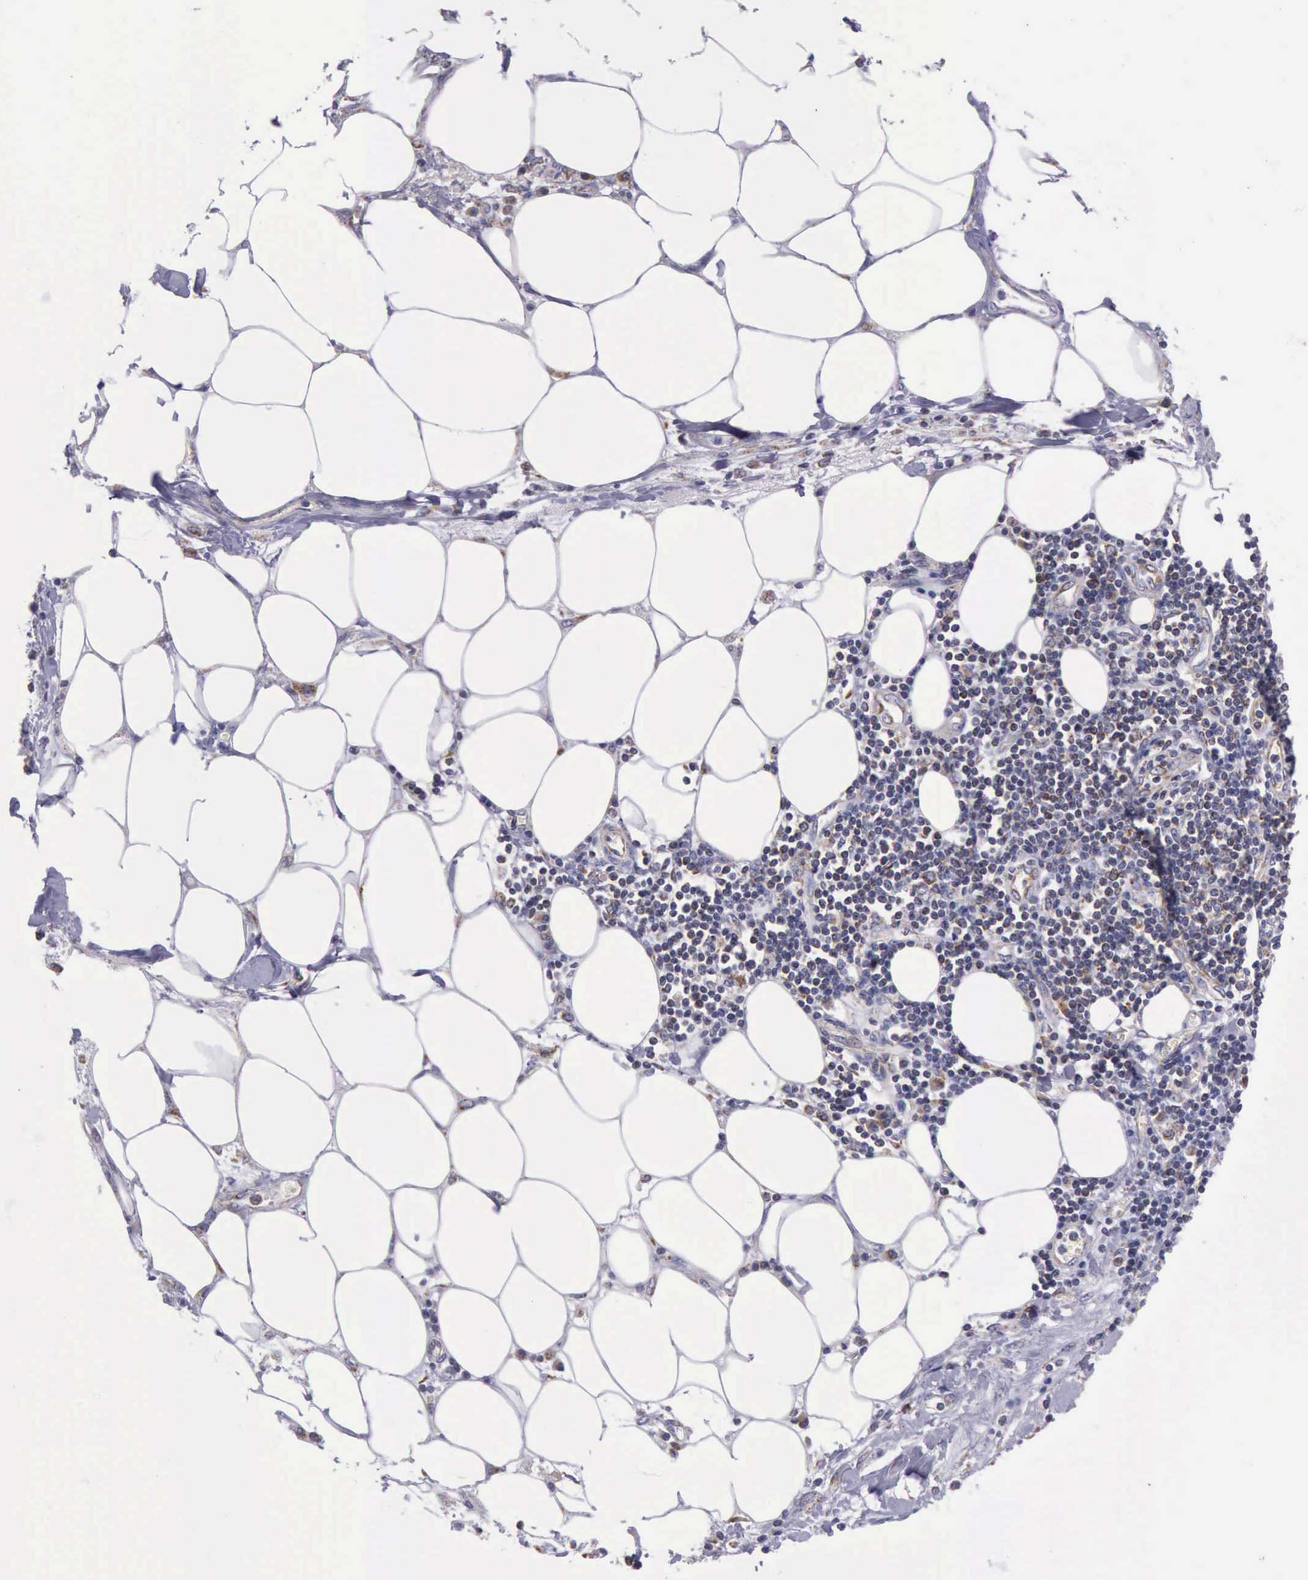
{"staining": {"intensity": "weak", "quantity": ">75%", "location": "cytoplasmic/membranous"}, "tissue": "pancreatic cancer", "cell_type": "Tumor cells", "image_type": "cancer", "snomed": [{"axis": "morphology", "description": "Adenocarcinoma, NOS"}, {"axis": "topography", "description": "Pancreas"}, {"axis": "topography", "description": "Stomach, upper"}], "caption": "High-magnification brightfield microscopy of adenocarcinoma (pancreatic) stained with DAB (3,3'-diaminobenzidine) (brown) and counterstained with hematoxylin (blue). tumor cells exhibit weak cytoplasmic/membranous staining is present in approximately>75% of cells.", "gene": "TXN2", "patient": {"sex": "male", "age": 77}}